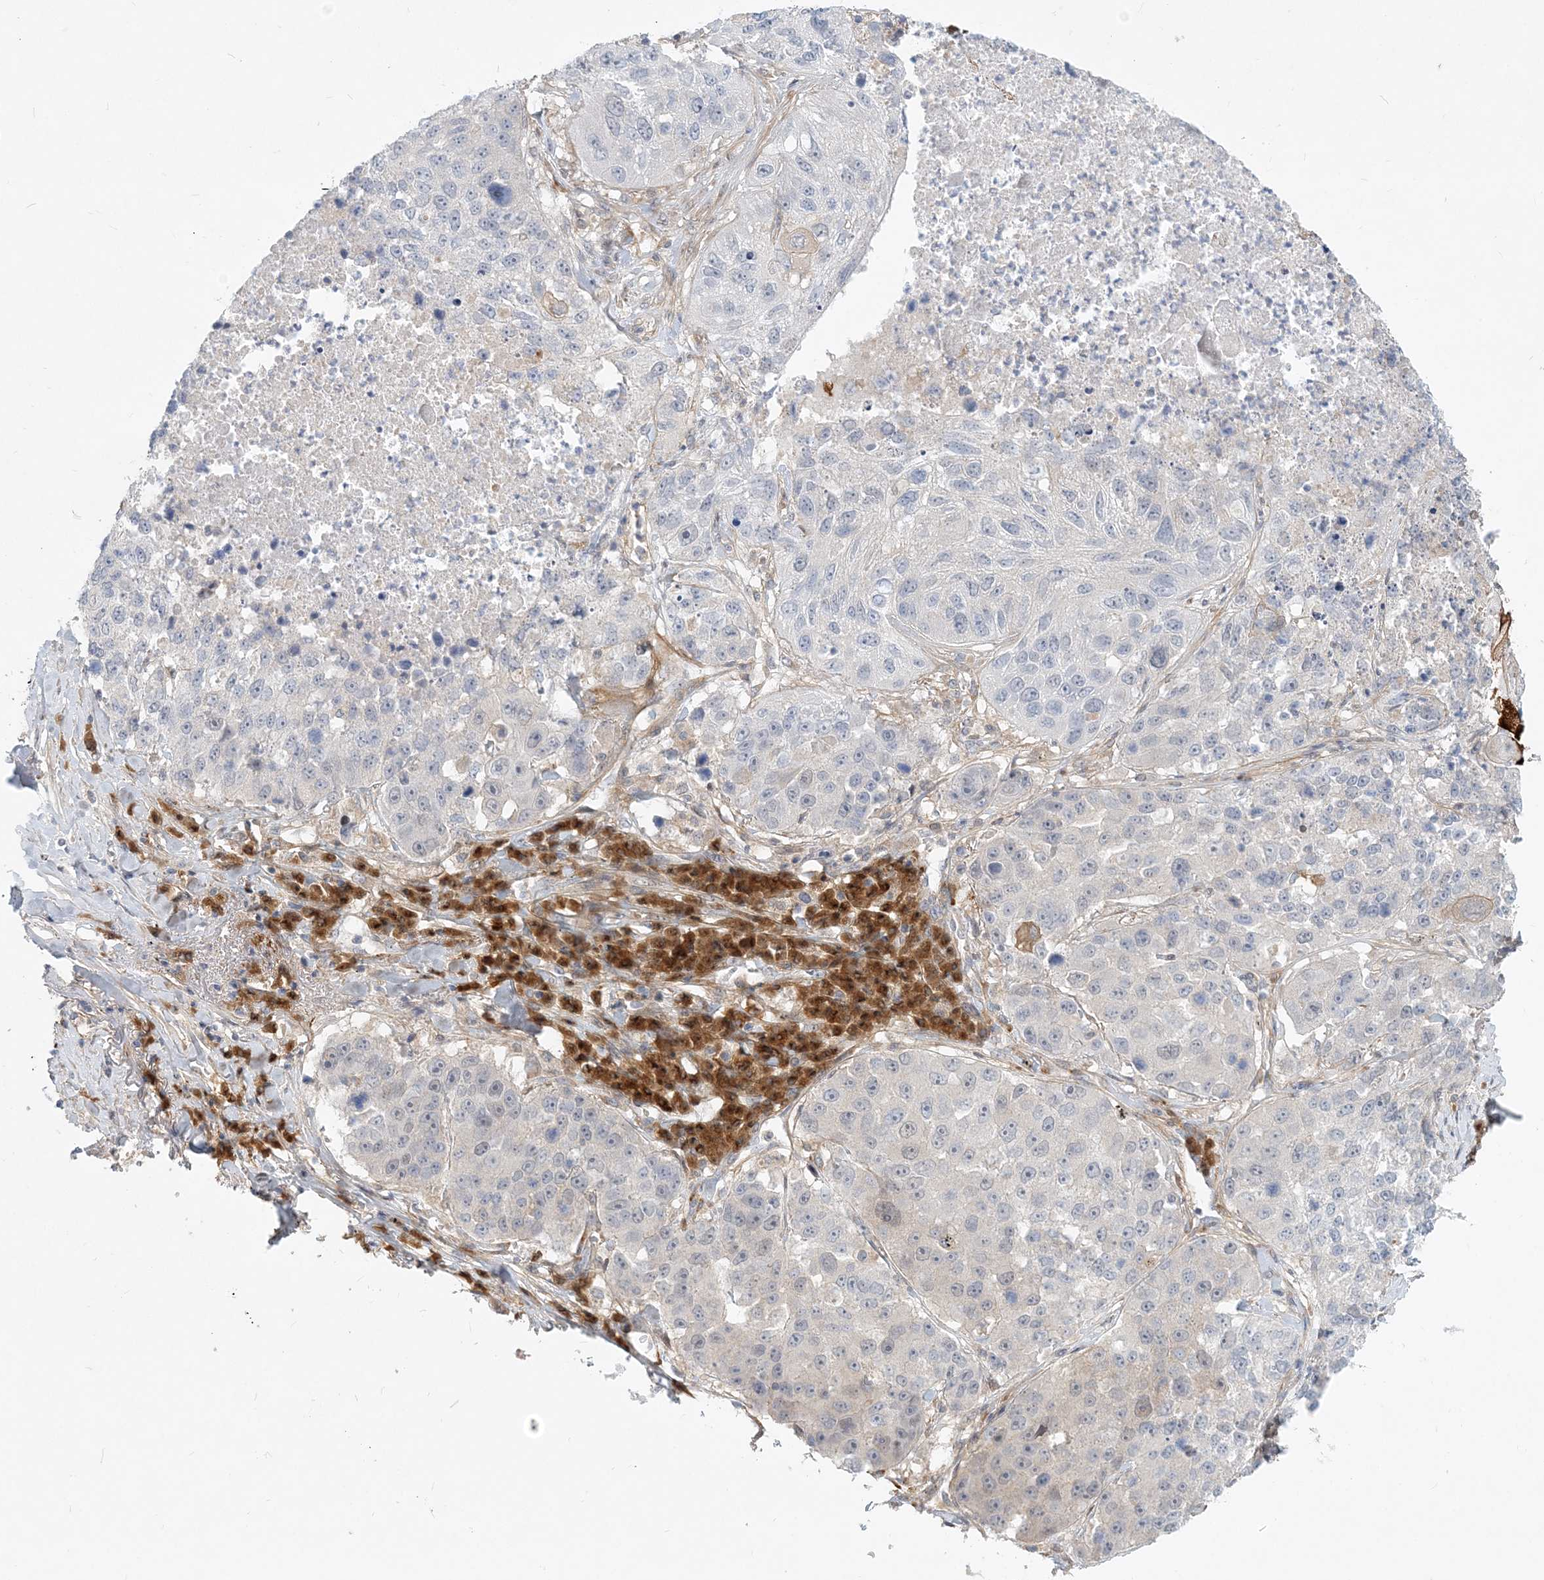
{"staining": {"intensity": "negative", "quantity": "none", "location": "none"}, "tissue": "lung cancer", "cell_type": "Tumor cells", "image_type": "cancer", "snomed": [{"axis": "morphology", "description": "Squamous cell carcinoma, NOS"}, {"axis": "topography", "description": "Lung"}], "caption": "A photomicrograph of lung squamous cell carcinoma stained for a protein reveals no brown staining in tumor cells. Brightfield microscopy of immunohistochemistry stained with DAB (3,3'-diaminobenzidine) (brown) and hematoxylin (blue), captured at high magnification.", "gene": "GMPPA", "patient": {"sex": "male", "age": 61}}